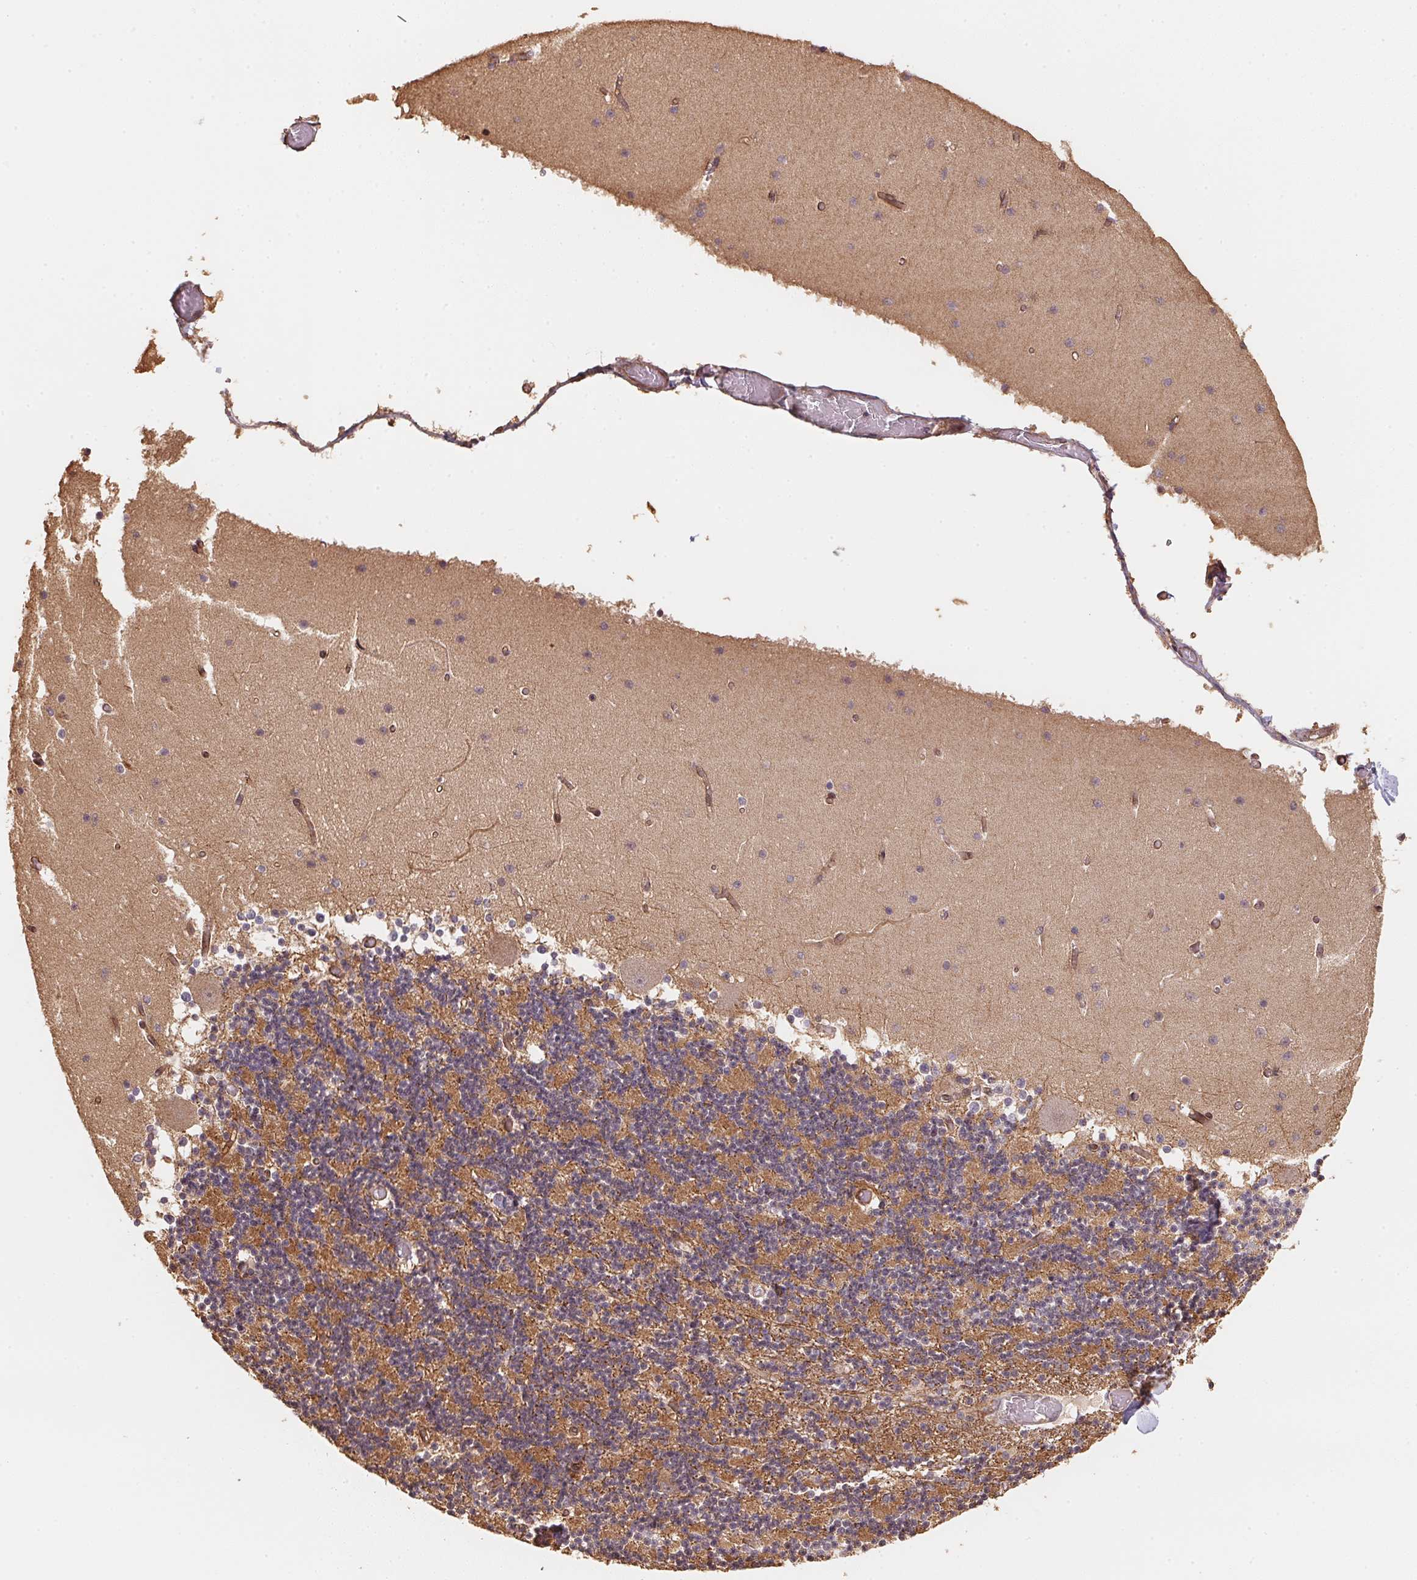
{"staining": {"intensity": "strong", "quantity": "25%-75%", "location": "cytoplasmic/membranous"}, "tissue": "cerebellum", "cell_type": "Cells in granular layer", "image_type": "normal", "snomed": [{"axis": "morphology", "description": "Normal tissue, NOS"}, {"axis": "topography", "description": "Cerebellum"}], "caption": "Cells in granular layer demonstrate high levels of strong cytoplasmic/membranous expression in about 25%-75% of cells in normal human cerebellum.", "gene": "TMEM222", "patient": {"sex": "female", "age": 28}}